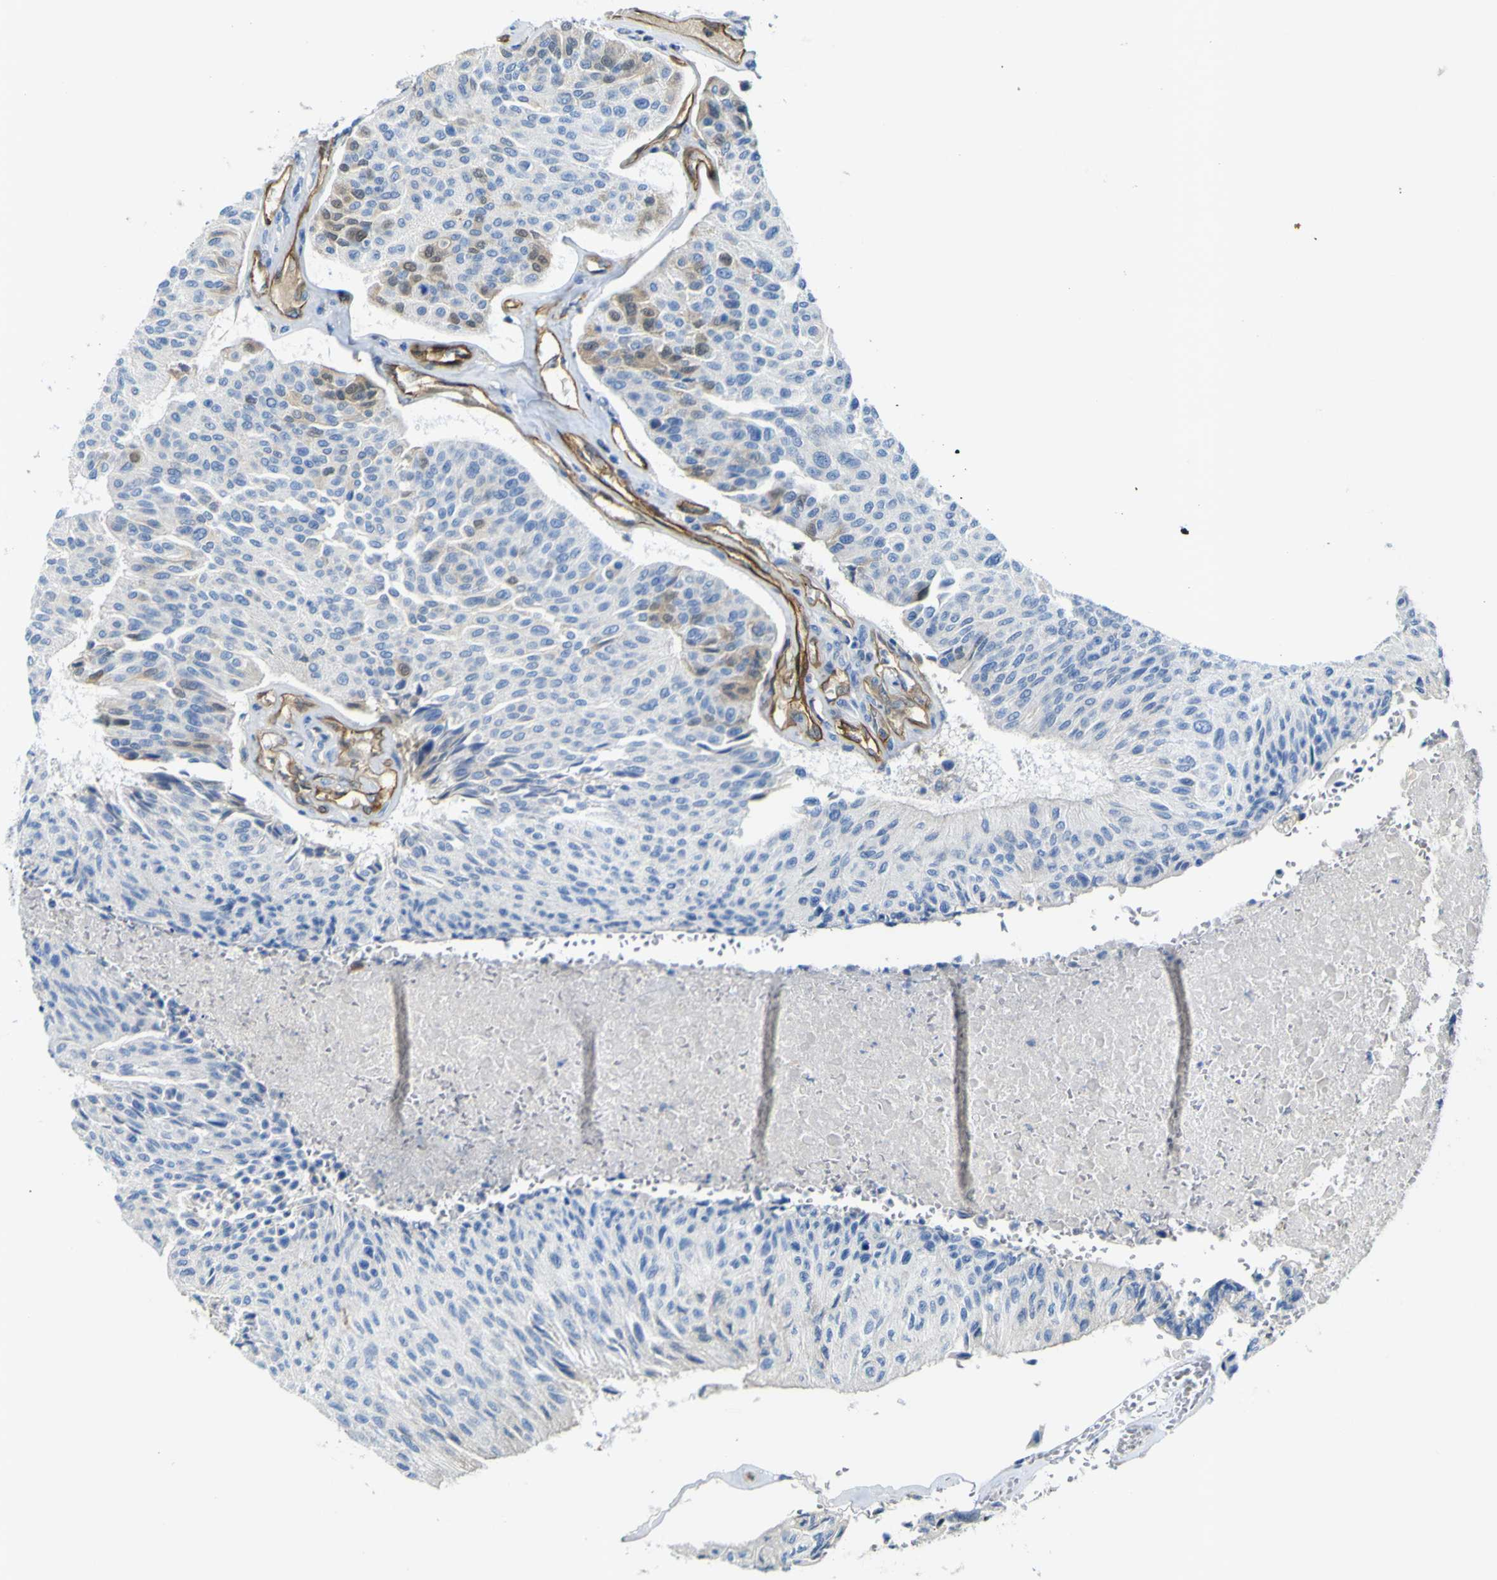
{"staining": {"intensity": "negative", "quantity": "none", "location": "none"}, "tissue": "urothelial cancer", "cell_type": "Tumor cells", "image_type": "cancer", "snomed": [{"axis": "morphology", "description": "Urothelial carcinoma, High grade"}, {"axis": "topography", "description": "Urinary bladder"}], "caption": "Urothelial carcinoma (high-grade) stained for a protein using immunohistochemistry (IHC) reveals no expression tumor cells.", "gene": "CD93", "patient": {"sex": "male", "age": 66}}